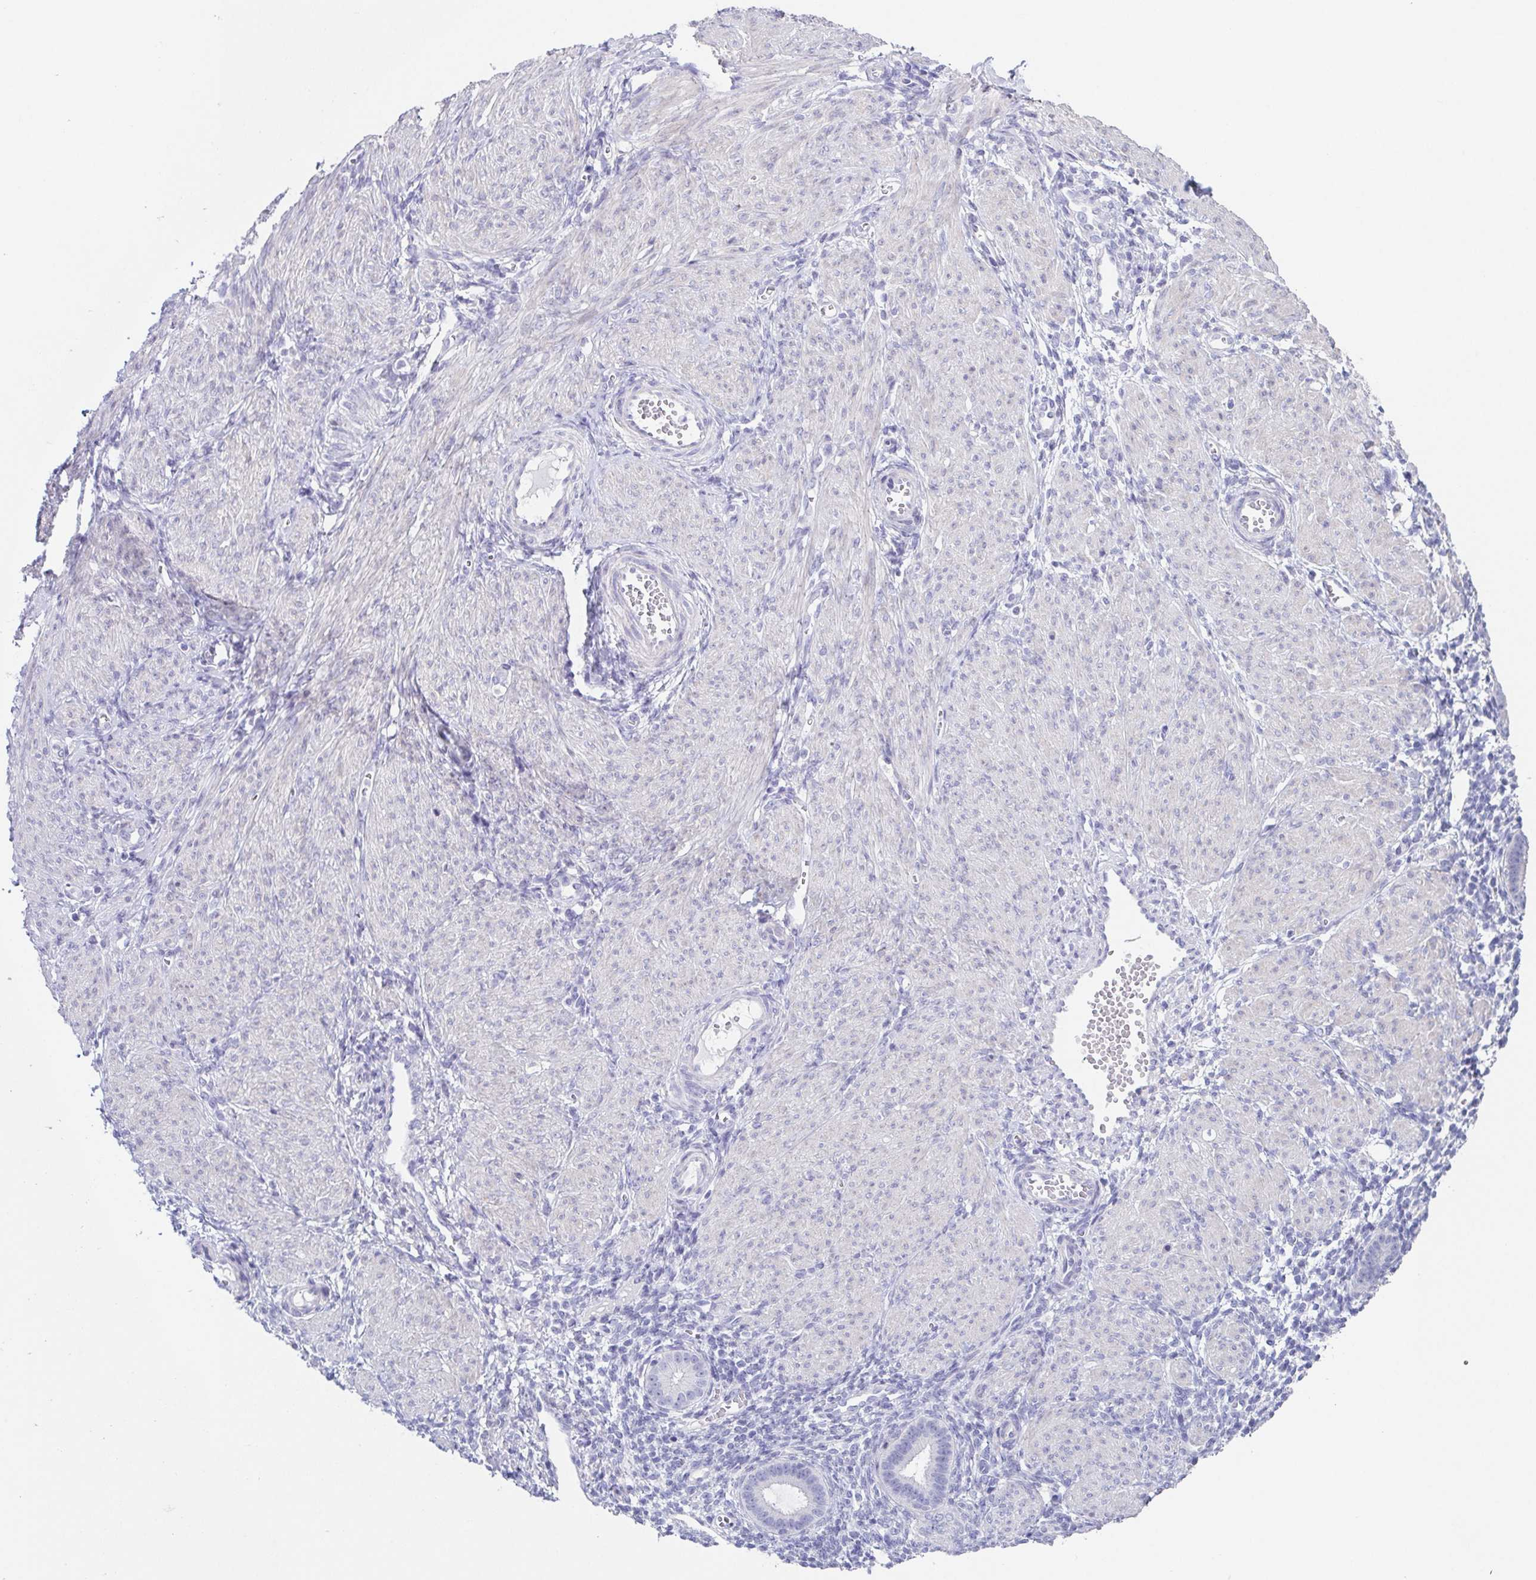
{"staining": {"intensity": "negative", "quantity": "none", "location": "none"}, "tissue": "endometrium", "cell_type": "Cells in endometrial stroma", "image_type": "normal", "snomed": [{"axis": "morphology", "description": "Normal tissue, NOS"}, {"axis": "topography", "description": "Endometrium"}], "caption": "The micrograph exhibits no staining of cells in endometrial stroma in normal endometrium. The staining is performed using DAB (3,3'-diaminobenzidine) brown chromogen with nuclei counter-stained in using hematoxylin.", "gene": "HDGFL1", "patient": {"sex": "female", "age": 36}}